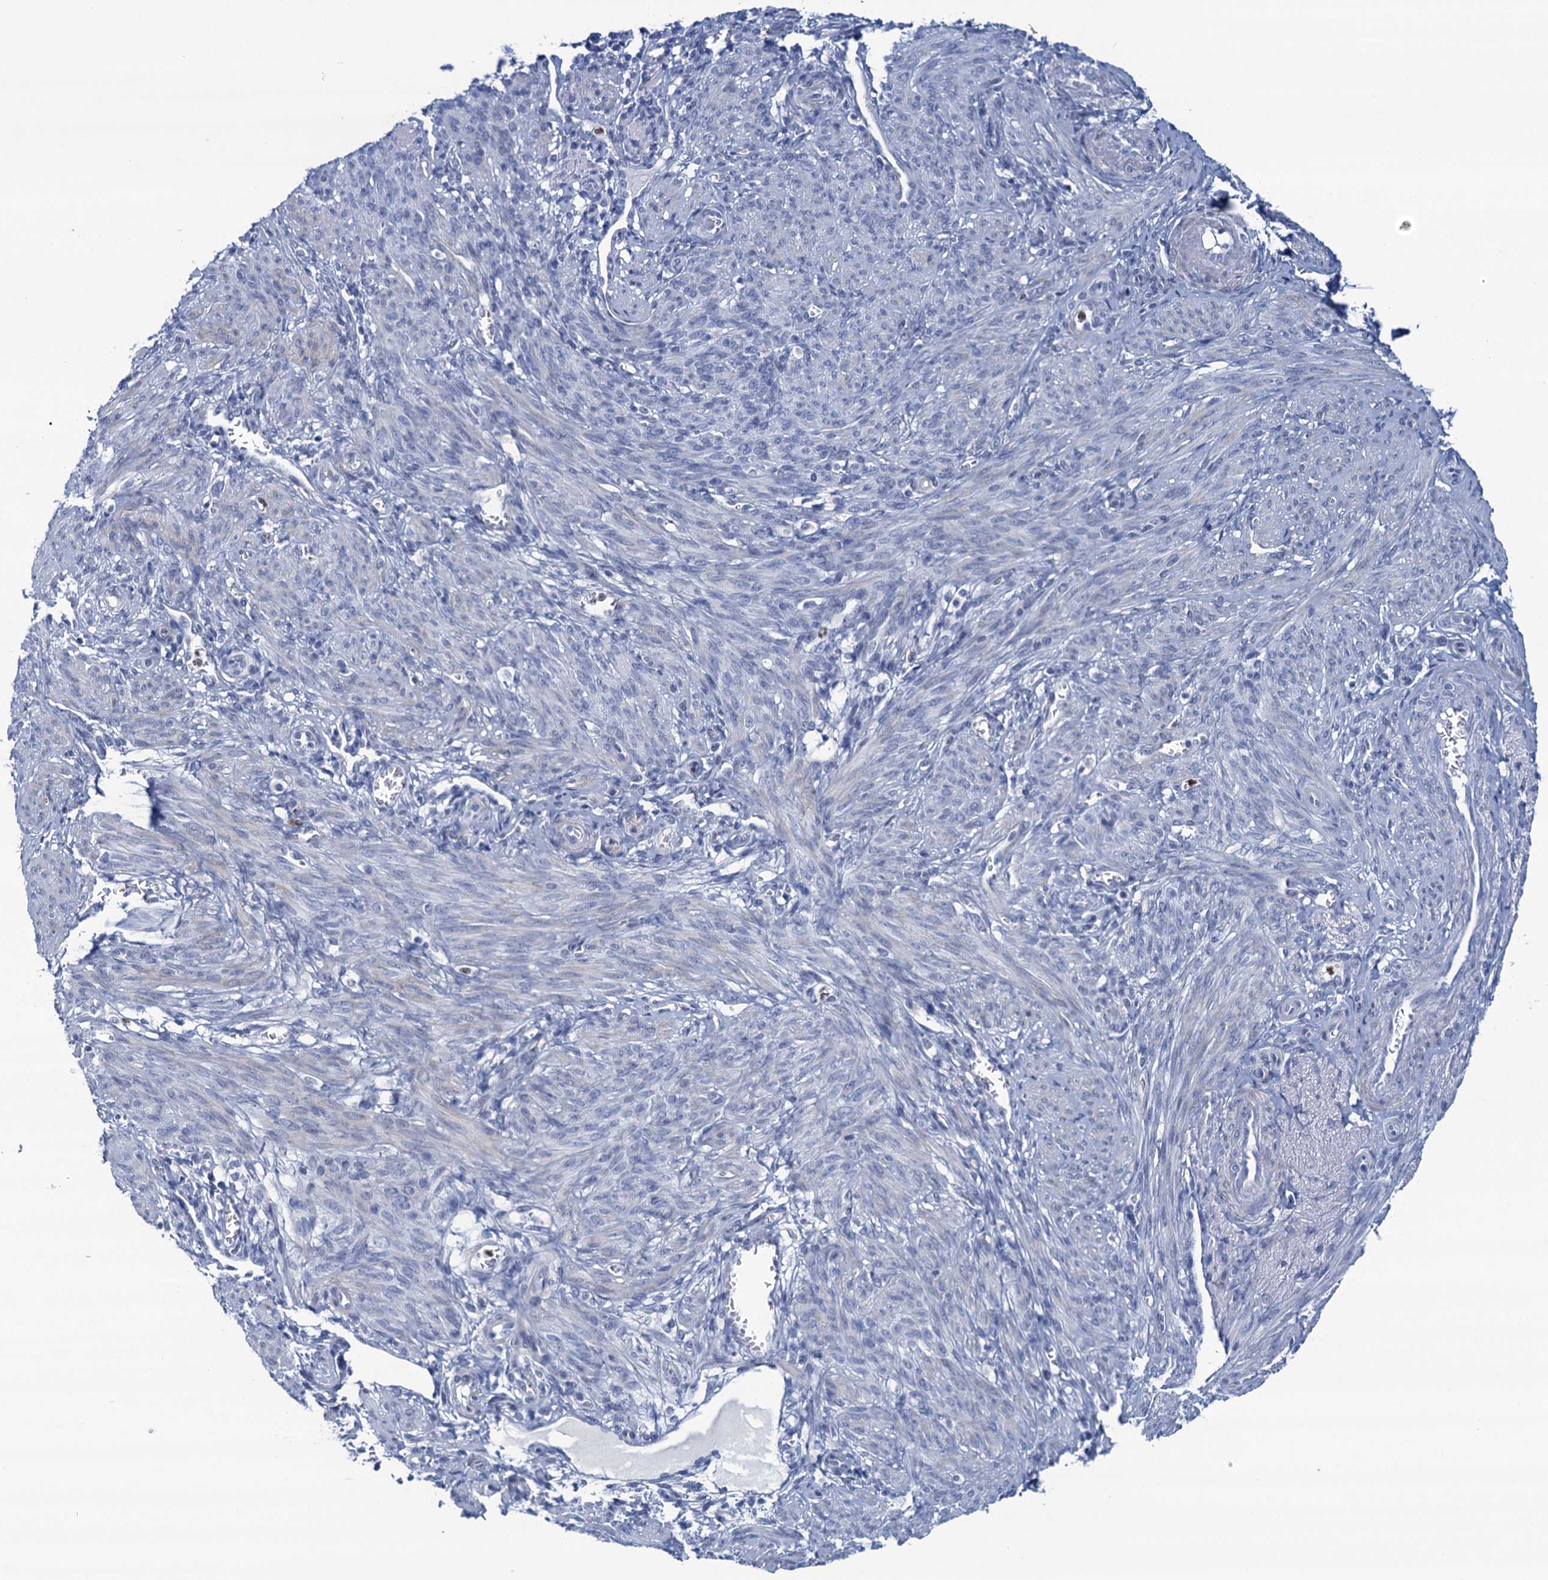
{"staining": {"intensity": "negative", "quantity": "none", "location": "none"}, "tissue": "smooth muscle", "cell_type": "Smooth muscle cells", "image_type": "normal", "snomed": [{"axis": "morphology", "description": "Normal tissue, NOS"}, {"axis": "topography", "description": "Smooth muscle"}], "caption": "Immunohistochemistry photomicrograph of benign smooth muscle: smooth muscle stained with DAB exhibits no significant protein staining in smooth muscle cells. Nuclei are stained in blue.", "gene": "RHCG", "patient": {"sex": "female", "age": 39}}